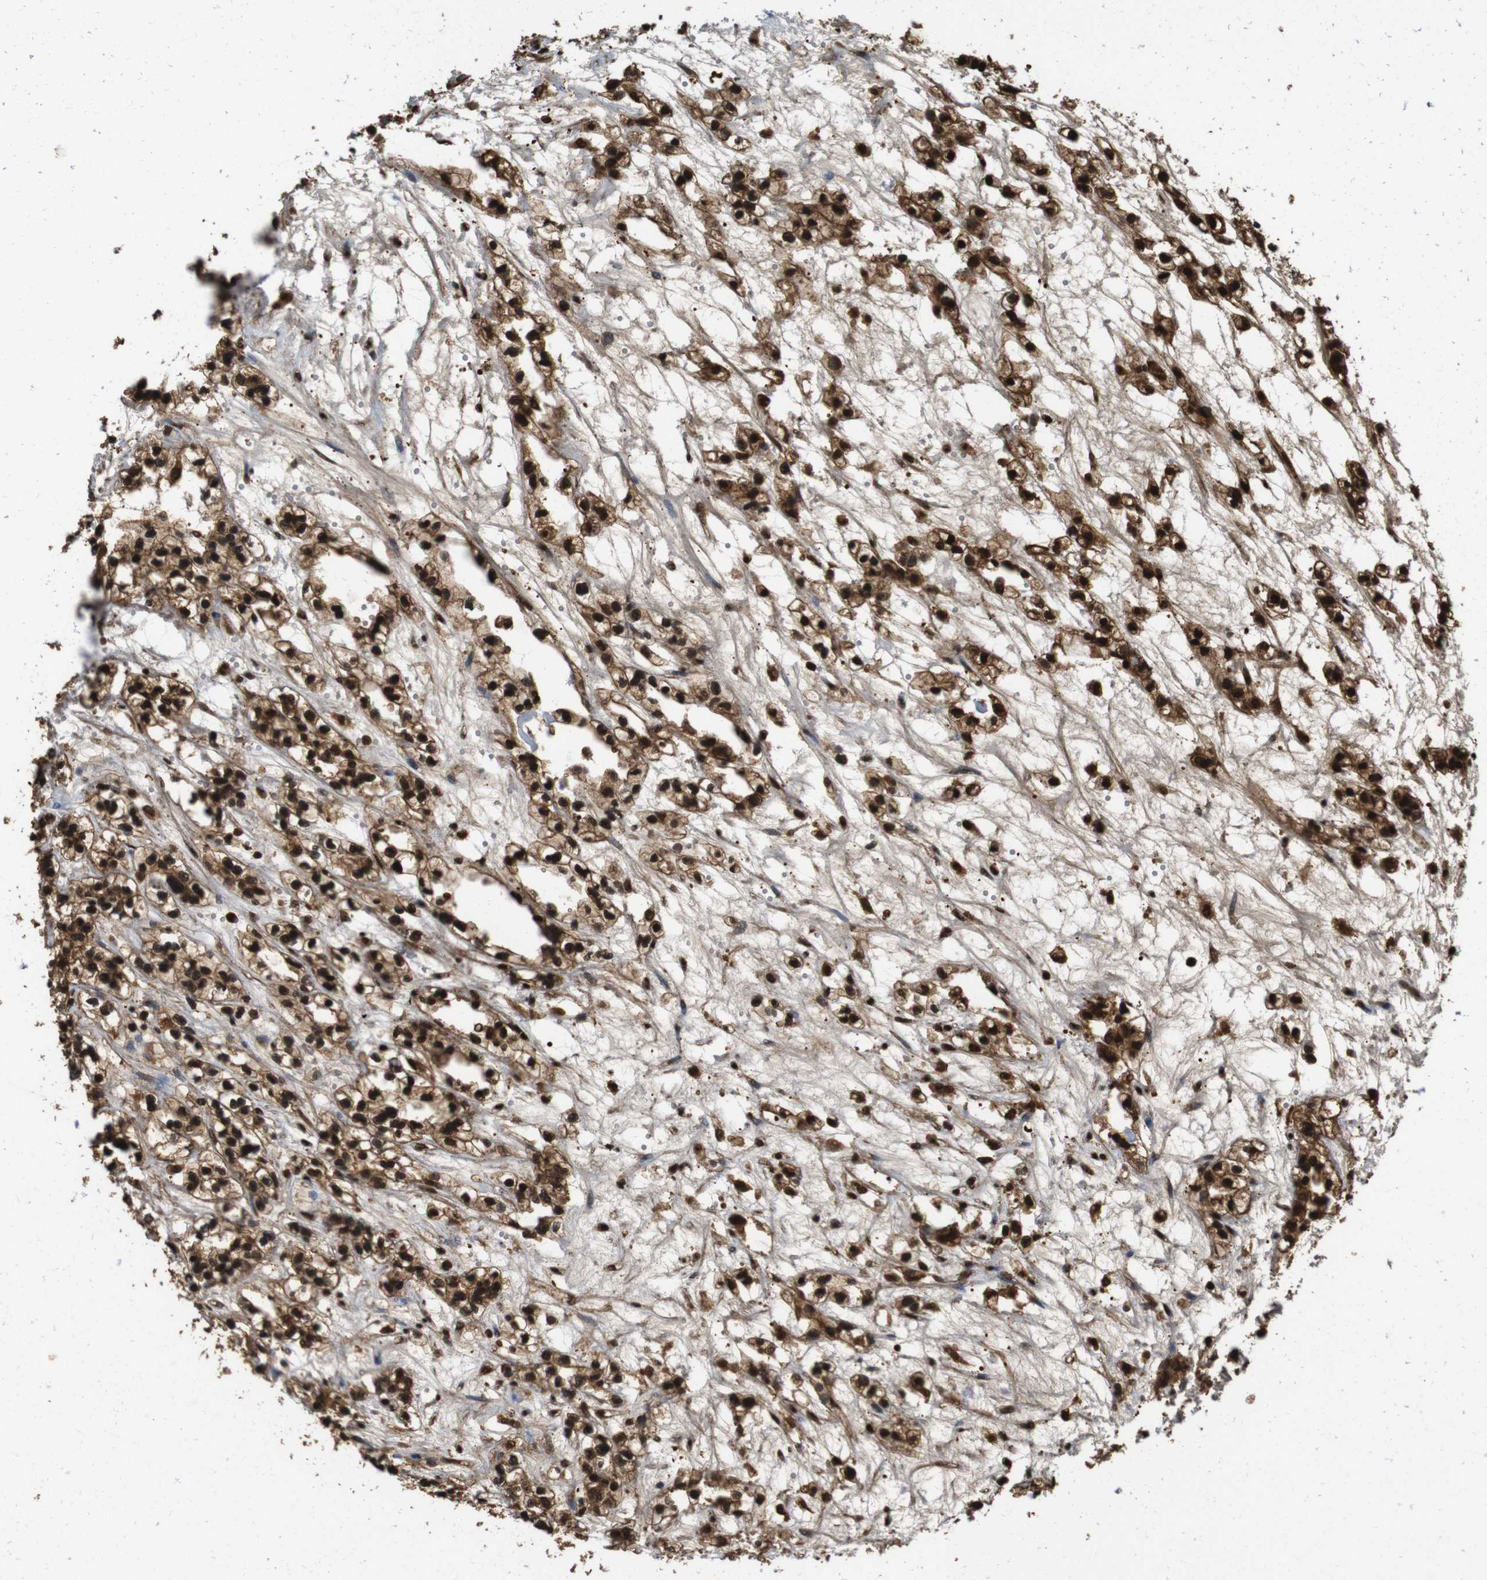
{"staining": {"intensity": "strong", "quantity": ">75%", "location": "cytoplasmic/membranous,nuclear"}, "tissue": "renal cancer", "cell_type": "Tumor cells", "image_type": "cancer", "snomed": [{"axis": "morphology", "description": "Adenocarcinoma, NOS"}, {"axis": "topography", "description": "Kidney"}], "caption": "Immunohistochemistry image of human renal cancer stained for a protein (brown), which exhibits high levels of strong cytoplasmic/membranous and nuclear positivity in about >75% of tumor cells.", "gene": "VCP", "patient": {"sex": "female", "age": 57}}